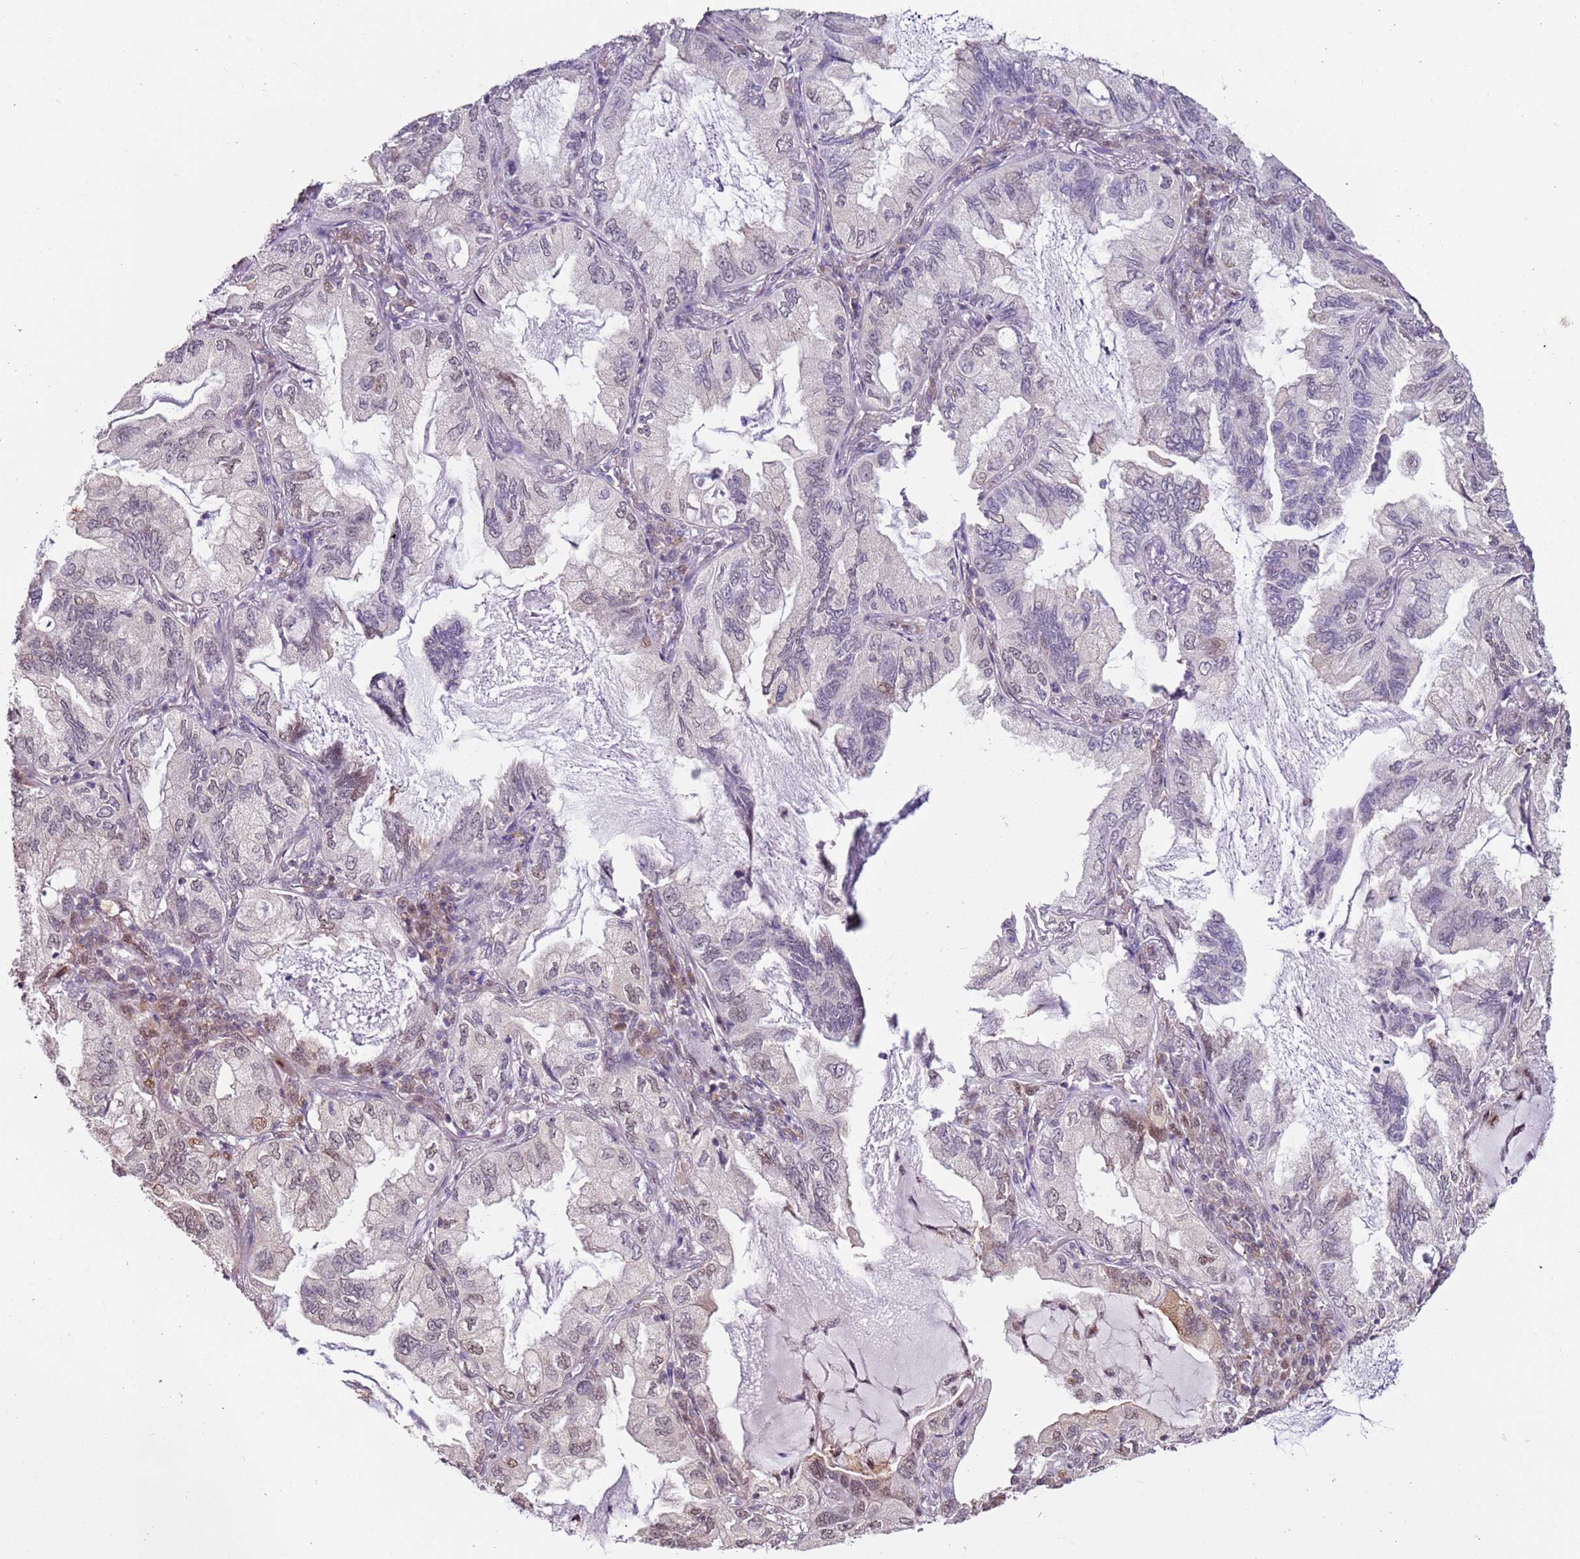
{"staining": {"intensity": "moderate", "quantity": "<25%", "location": "nuclear"}, "tissue": "lung cancer", "cell_type": "Tumor cells", "image_type": "cancer", "snomed": [{"axis": "morphology", "description": "Adenocarcinoma, NOS"}, {"axis": "topography", "description": "Lung"}], "caption": "Protein staining reveals moderate nuclear staining in about <25% of tumor cells in adenocarcinoma (lung).", "gene": "PSMD4", "patient": {"sex": "female", "age": 69}}